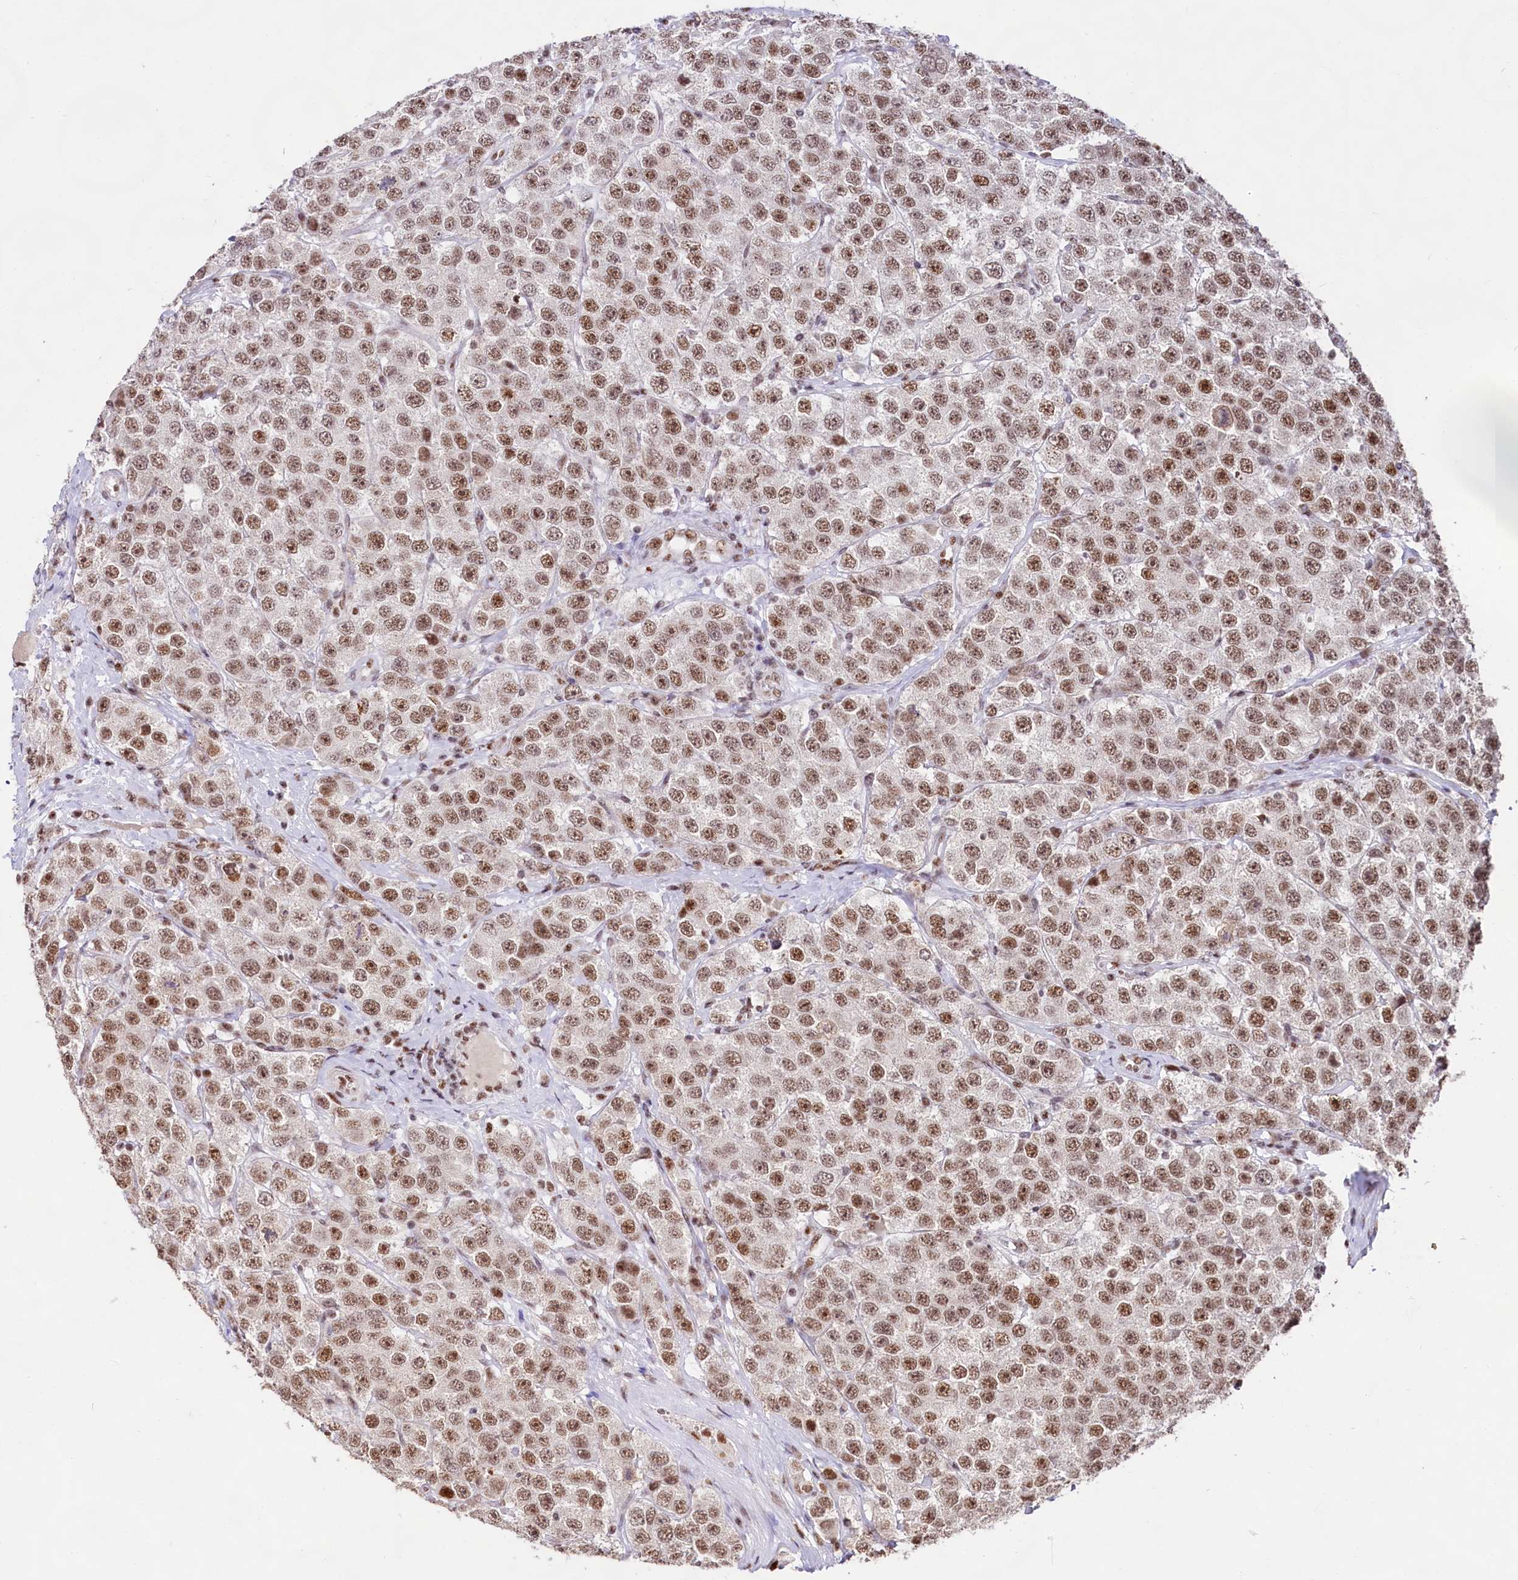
{"staining": {"intensity": "moderate", "quantity": ">75%", "location": "nuclear"}, "tissue": "testis cancer", "cell_type": "Tumor cells", "image_type": "cancer", "snomed": [{"axis": "morphology", "description": "Seminoma, NOS"}, {"axis": "topography", "description": "Testis"}], "caption": "Testis cancer was stained to show a protein in brown. There is medium levels of moderate nuclear expression in approximately >75% of tumor cells. (DAB IHC with brightfield microscopy, high magnification).", "gene": "HIRA", "patient": {"sex": "male", "age": 28}}